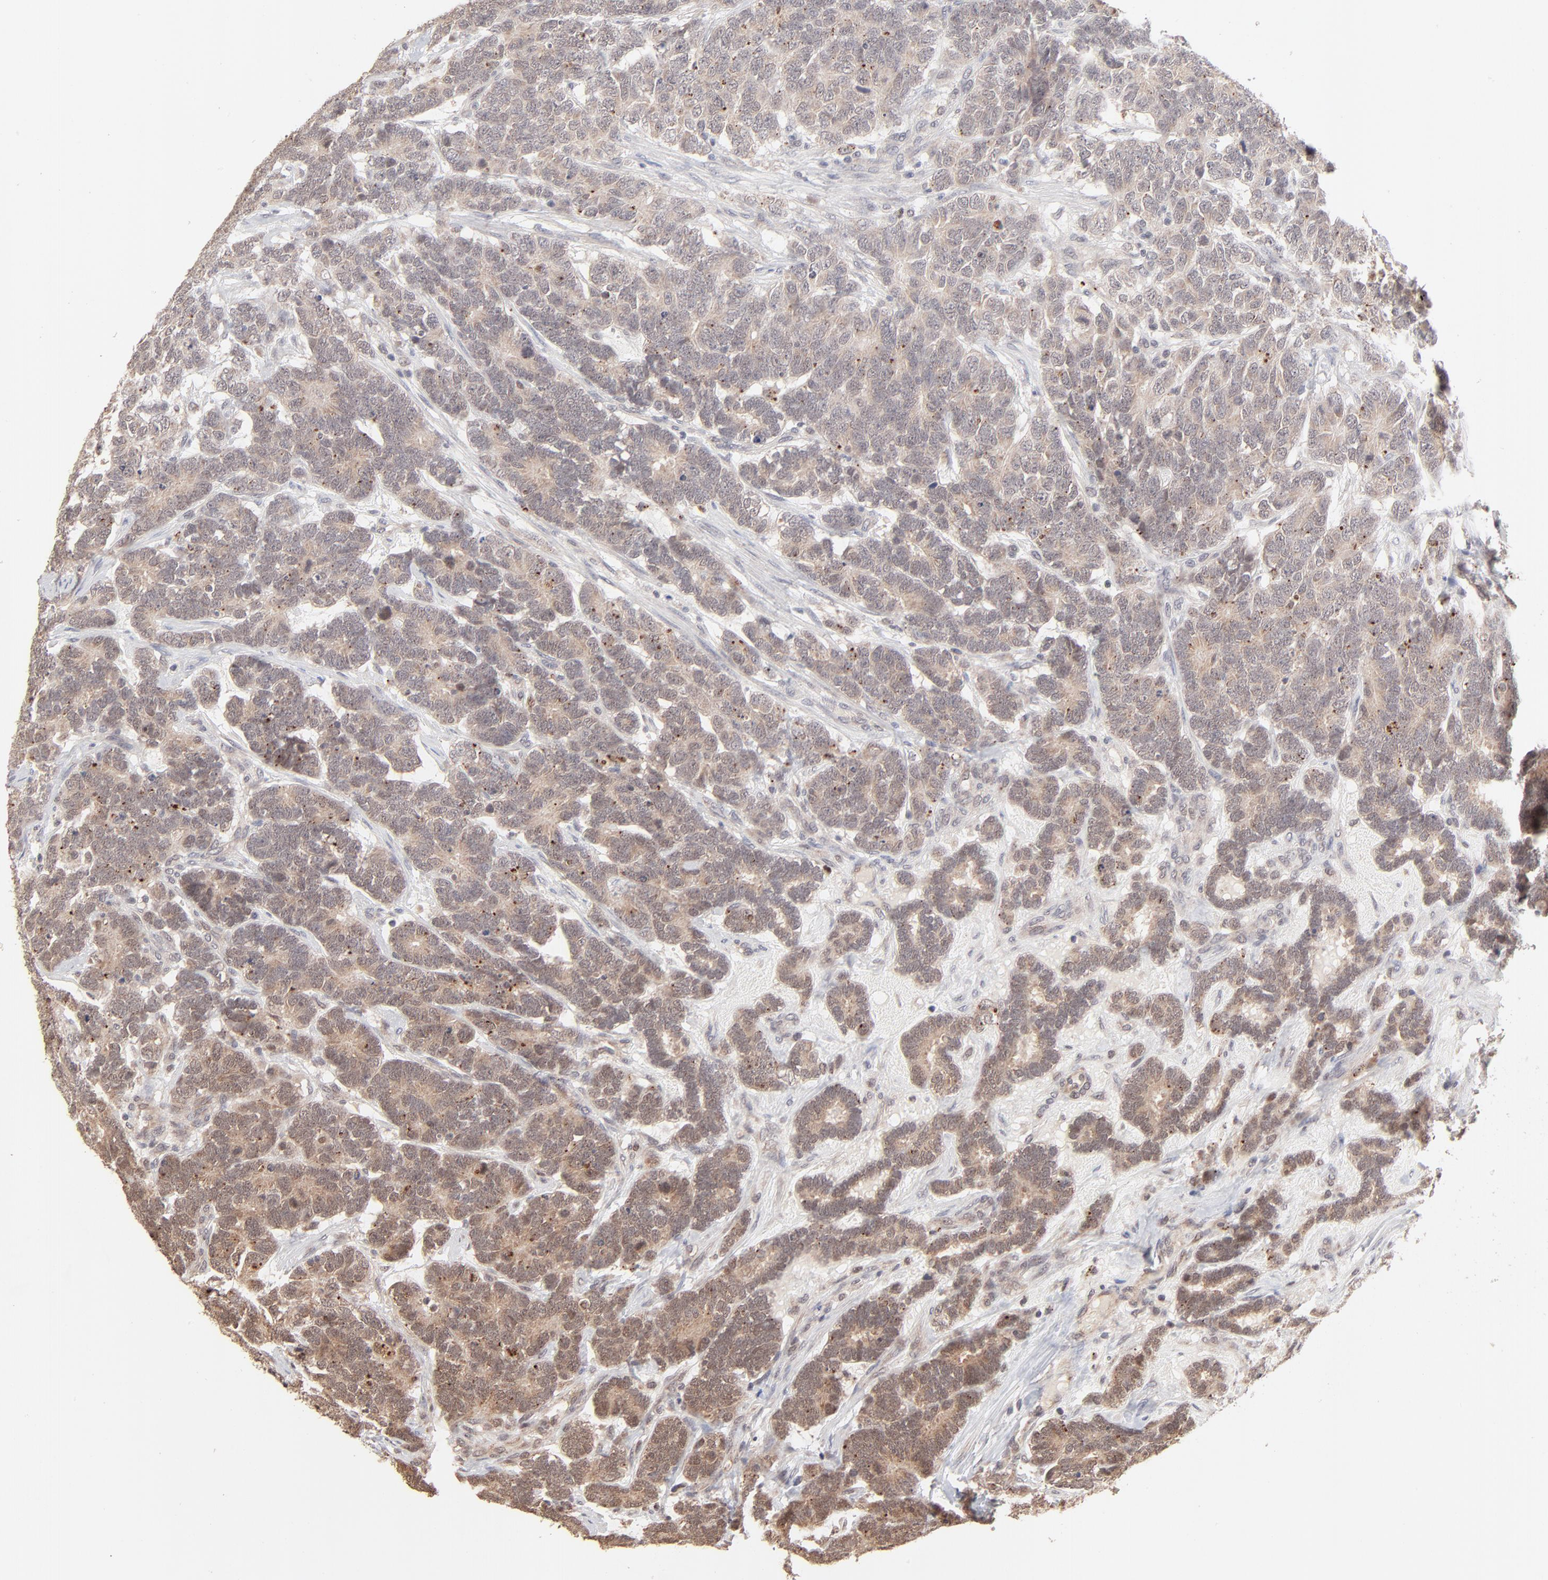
{"staining": {"intensity": "moderate", "quantity": "25%-75%", "location": "cytoplasmic/membranous"}, "tissue": "testis cancer", "cell_type": "Tumor cells", "image_type": "cancer", "snomed": [{"axis": "morphology", "description": "Carcinoma, Embryonal, NOS"}, {"axis": "topography", "description": "Testis"}], "caption": "The micrograph demonstrates immunohistochemical staining of testis embryonal carcinoma. There is moderate cytoplasmic/membranous expression is appreciated in about 25%-75% of tumor cells.", "gene": "MSL2", "patient": {"sex": "male", "age": 26}}